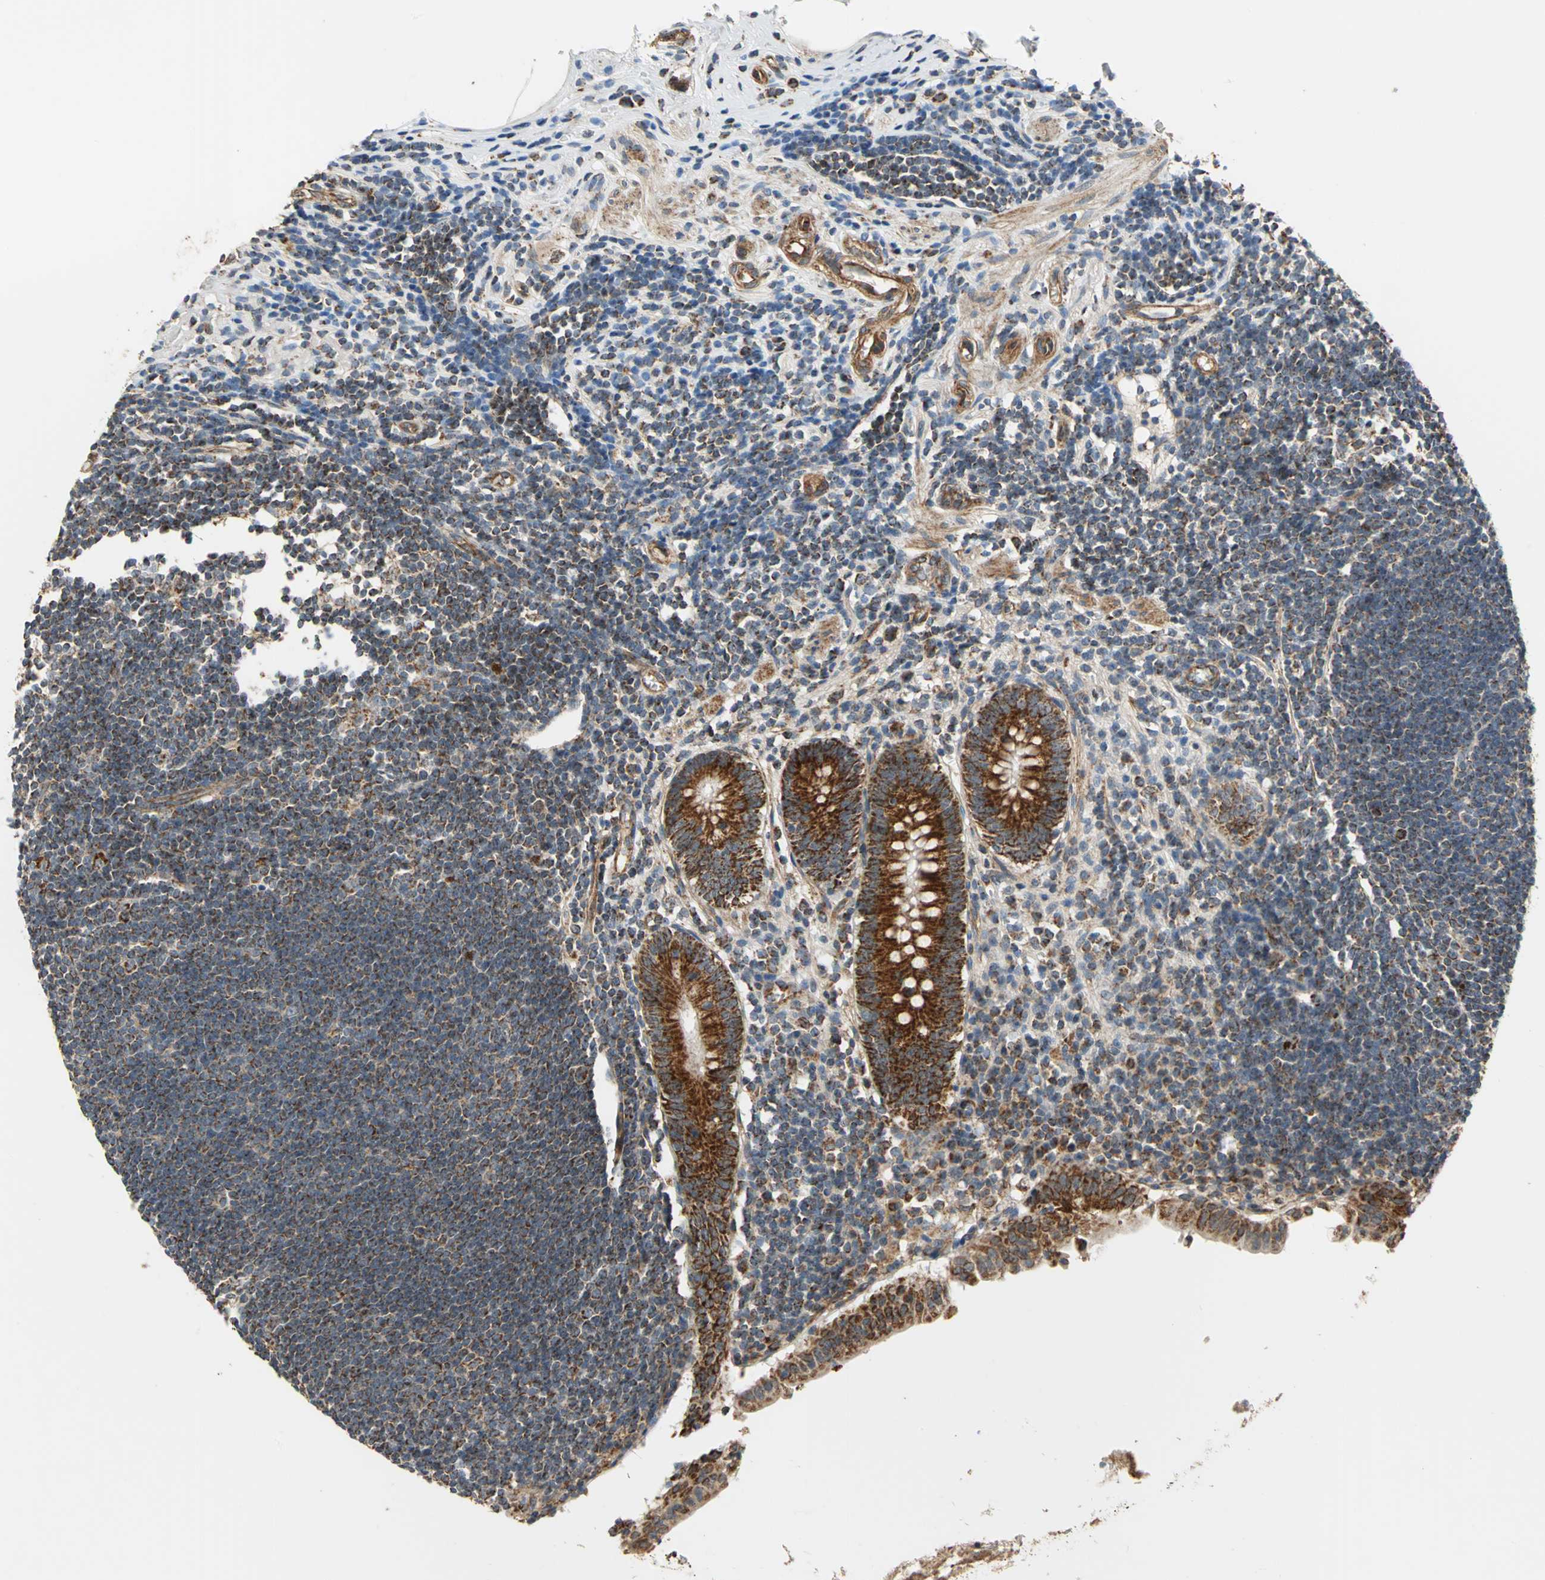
{"staining": {"intensity": "strong", "quantity": ">75%", "location": "cytoplasmic/membranous"}, "tissue": "appendix", "cell_type": "Glandular cells", "image_type": "normal", "snomed": [{"axis": "morphology", "description": "Normal tissue, NOS"}, {"axis": "topography", "description": "Appendix"}], "caption": "Protein expression analysis of normal human appendix reveals strong cytoplasmic/membranous staining in about >75% of glandular cells. The staining is performed using DAB brown chromogen to label protein expression. The nuclei are counter-stained blue using hematoxylin.", "gene": "MRPS22", "patient": {"sex": "female", "age": 50}}